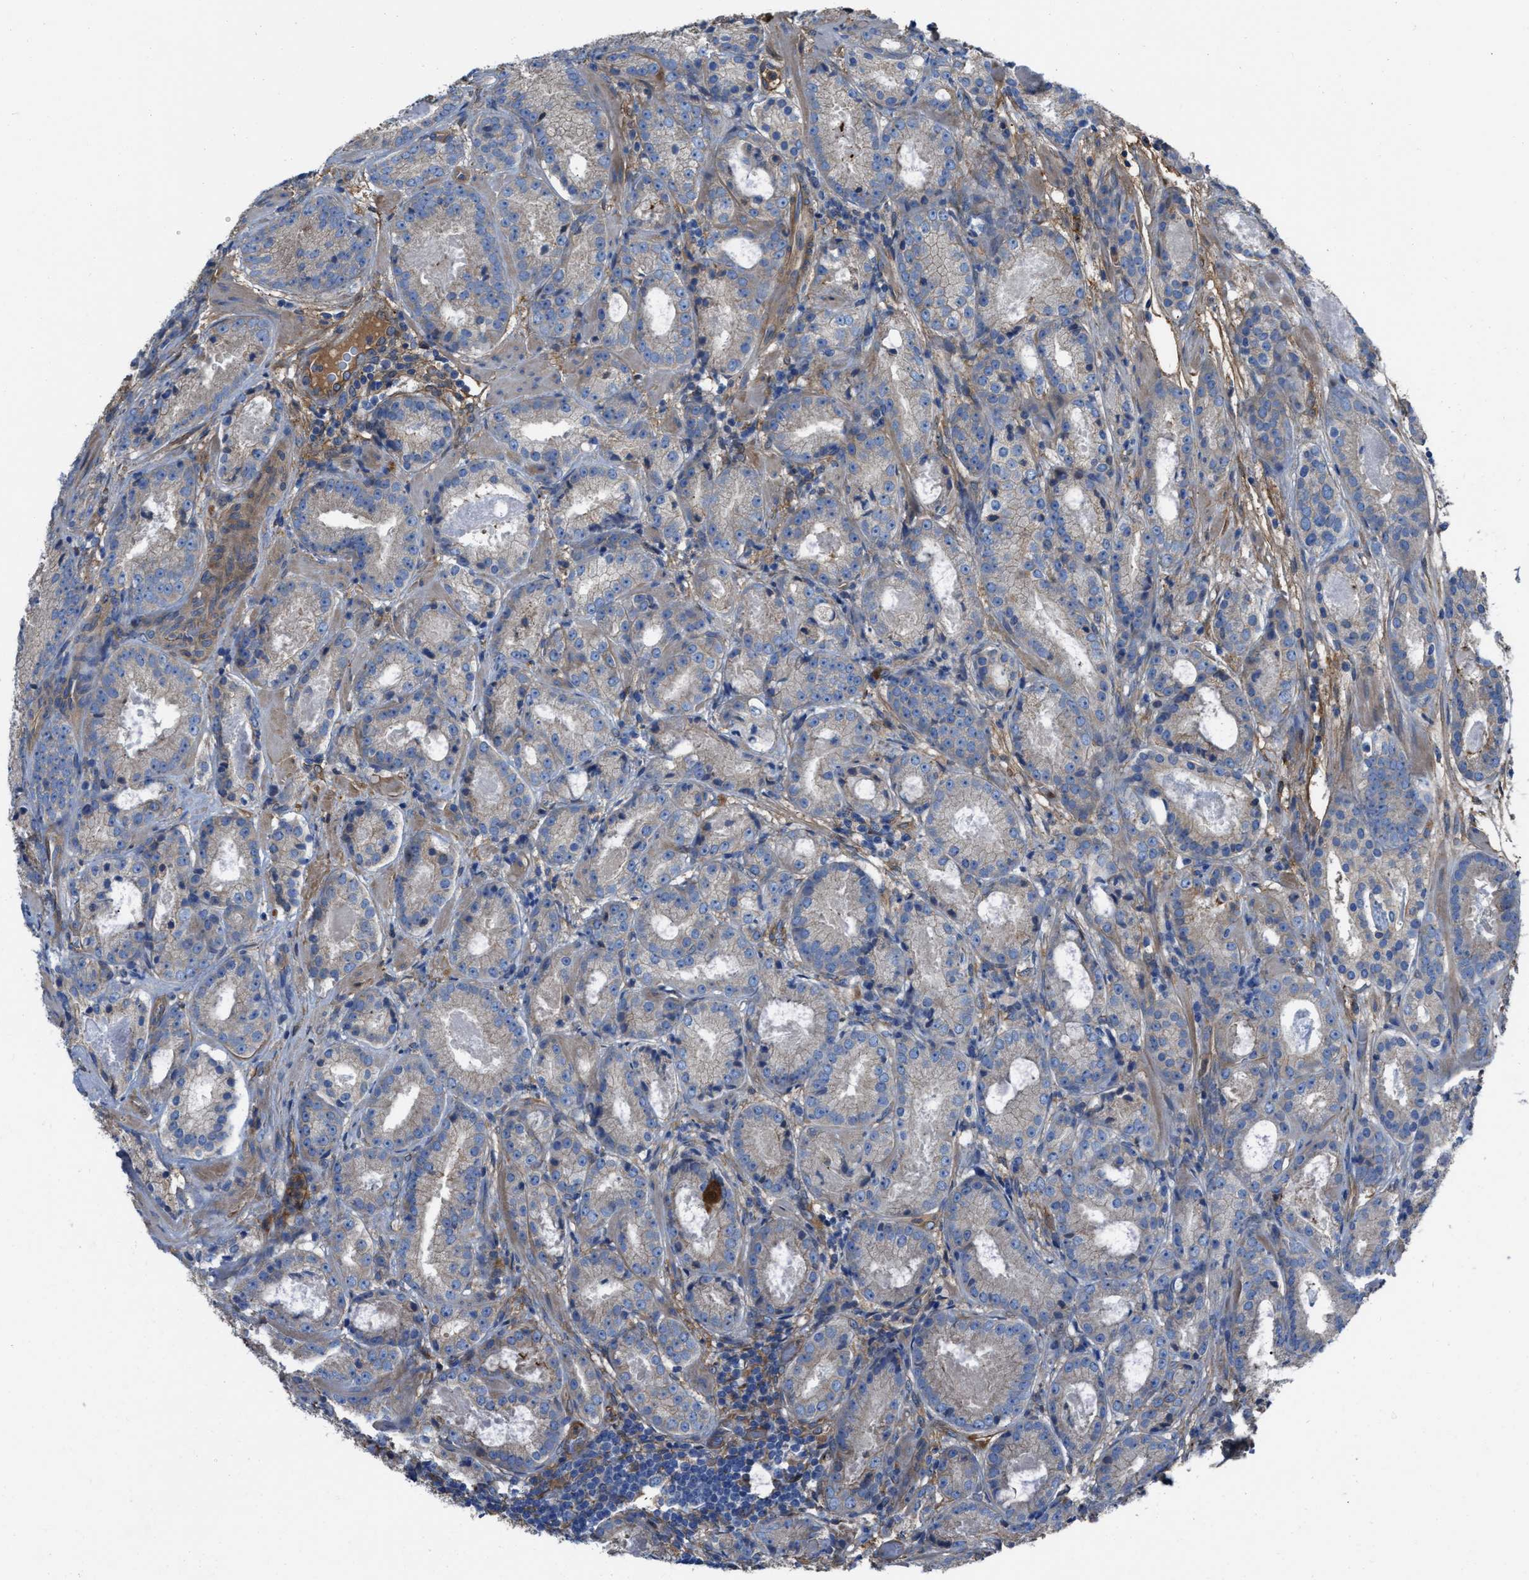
{"staining": {"intensity": "weak", "quantity": "<25%", "location": "cytoplasmic/membranous"}, "tissue": "prostate cancer", "cell_type": "Tumor cells", "image_type": "cancer", "snomed": [{"axis": "morphology", "description": "Adenocarcinoma, Low grade"}, {"axis": "topography", "description": "Prostate"}], "caption": "This is an IHC photomicrograph of human prostate cancer (adenocarcinoma (low-grade)). There is no positivity in tumor cells.", "gene": "TRIOBP", "patient": {"sex": "male", "age": 69}}